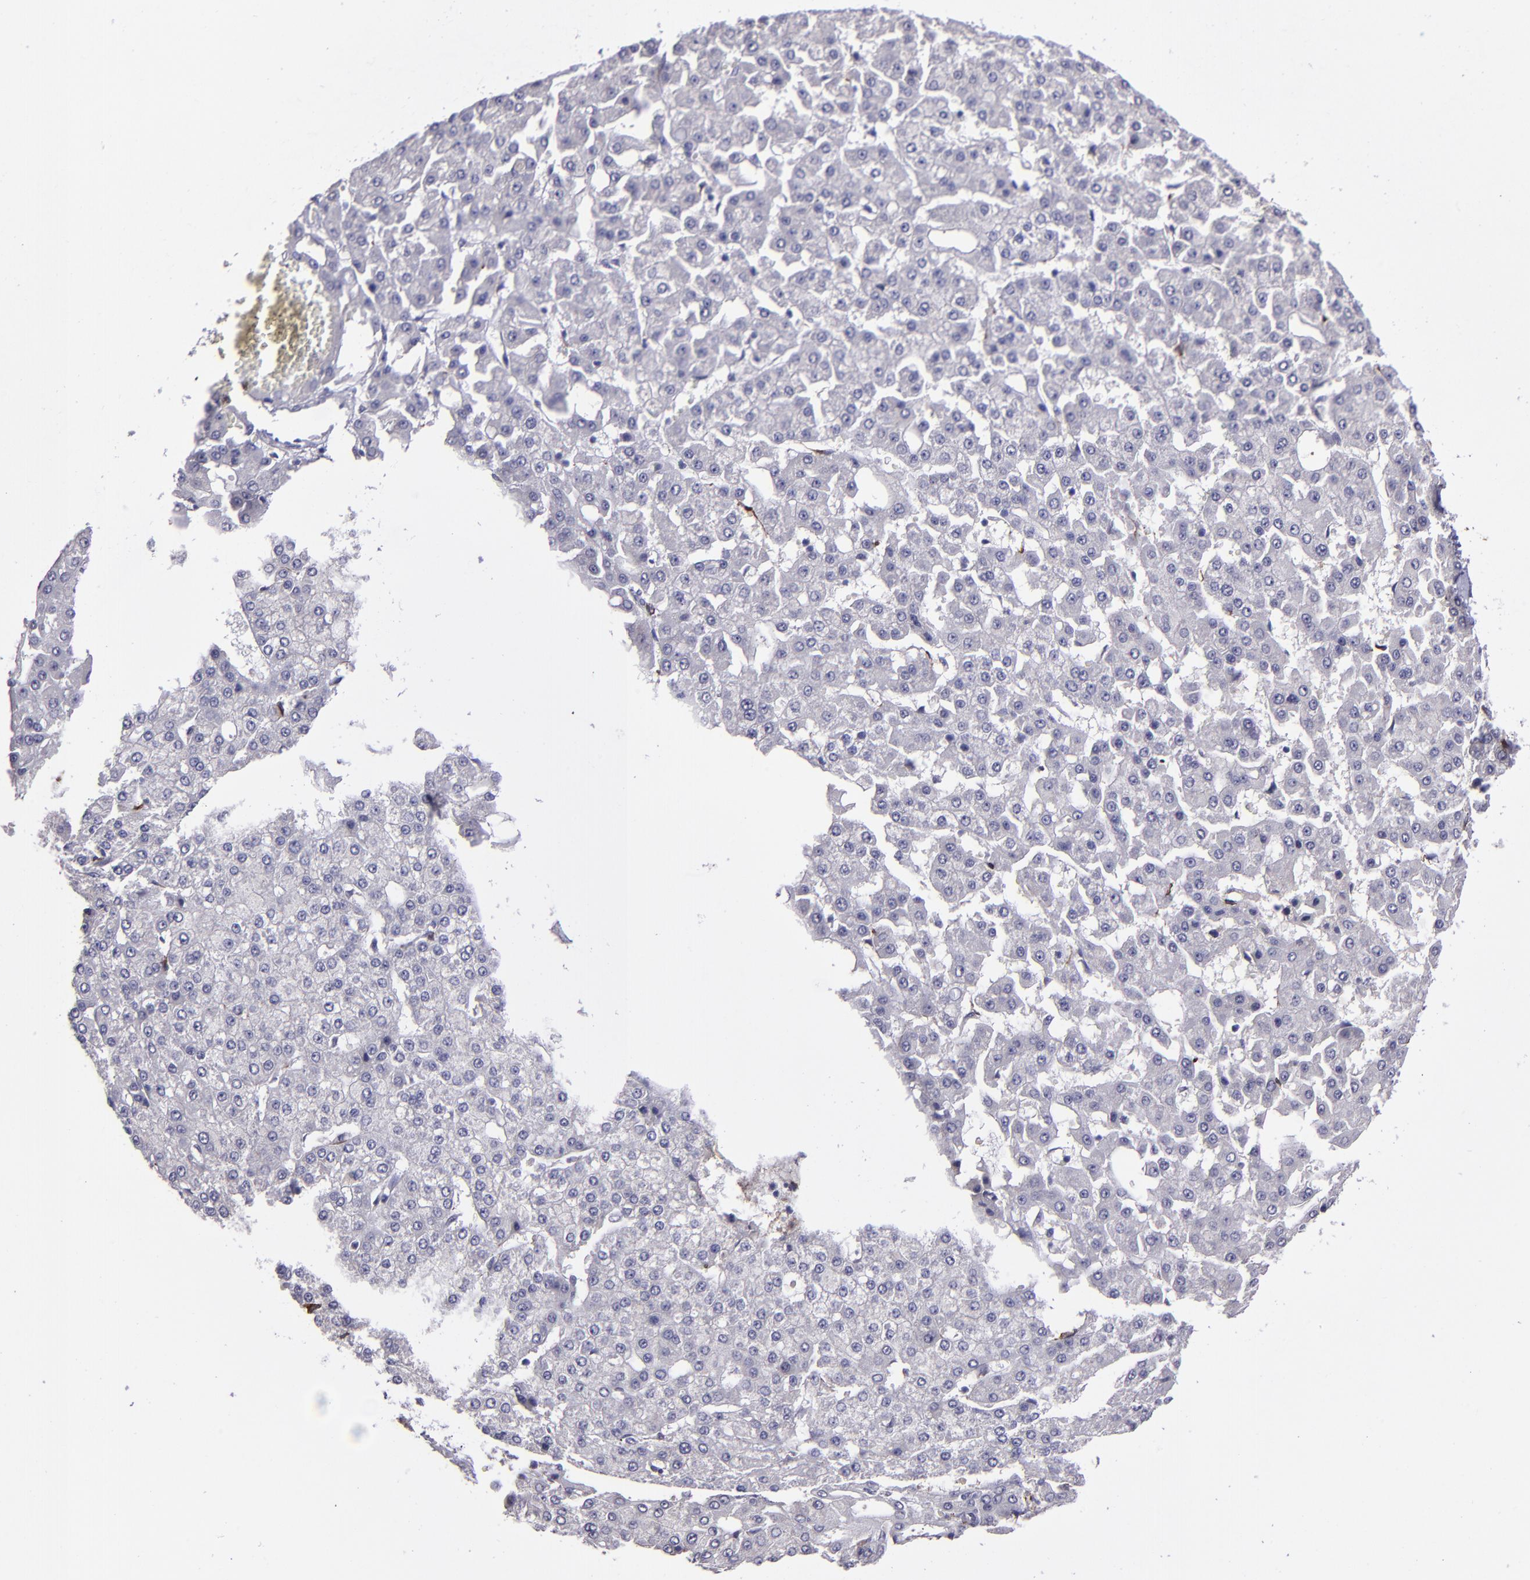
{"staining": {"intensity": "weak", "quantity": "<25%", "location": "cytoplasmic/membranous"}, "tissue": "liver cancer", "cell_type": "Tumor cells", "image_type": "cancer", "snomed": [{"axis": "morphology", "description": "Carcinoma, Hepatocellular, NOS"}, {"axis": "topography", "description": "Liver"}], "caption": "Immunohistochemistry image of hepatocellular carcinoma (liver) stained for a protein (brown), which exhibits no positivity in tumor cells.", "gene": "MASP1", "patient": {"sex": "male", "age": 47}}